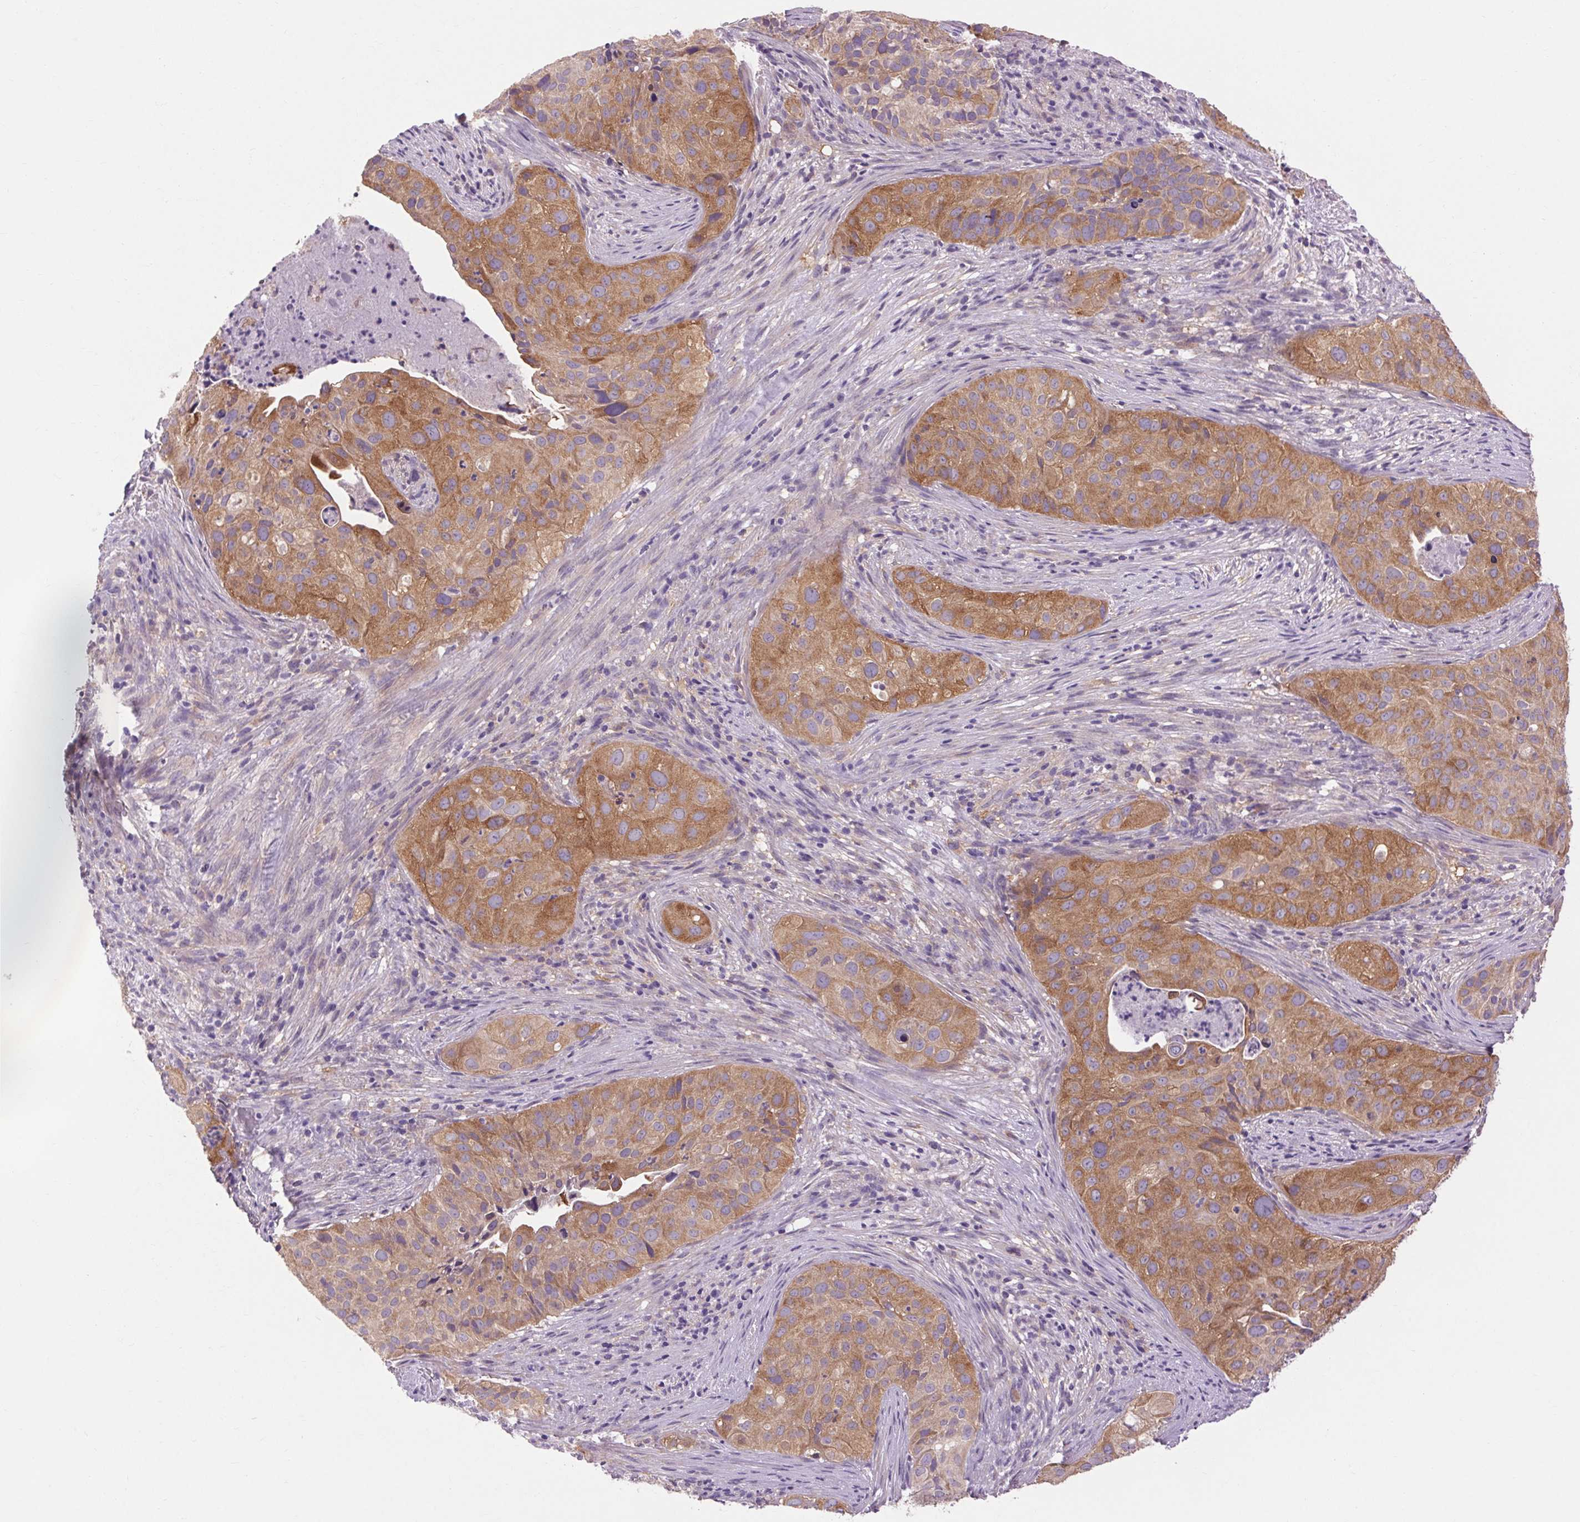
{"staining": {"intensity": "moderate", "quantity": ">75%", "location": "cytoplasmic/membranous"}, "tissue": "cervical cancer", "cell_type": "Tumor cells", "image_type": "cancer", "snomed": [{"axis": "morphology", "description": "Squamous cell carcinoma, NOS"}, {"axis": "topography", "description": "Cervix"}], "caption": "DAB (3,3'-diaminobenzidine) immunohistochemical staining of human cervical squamous cell carcinoma reveals moderate cytoplasmic/membranous protein expression in approximately >75% of tumor cells. (DAB IHC, brown staining for protein, blue staining for nuclei).", "gene": "SOWAHC", "patient": {"sex": "female", "age": 38}}